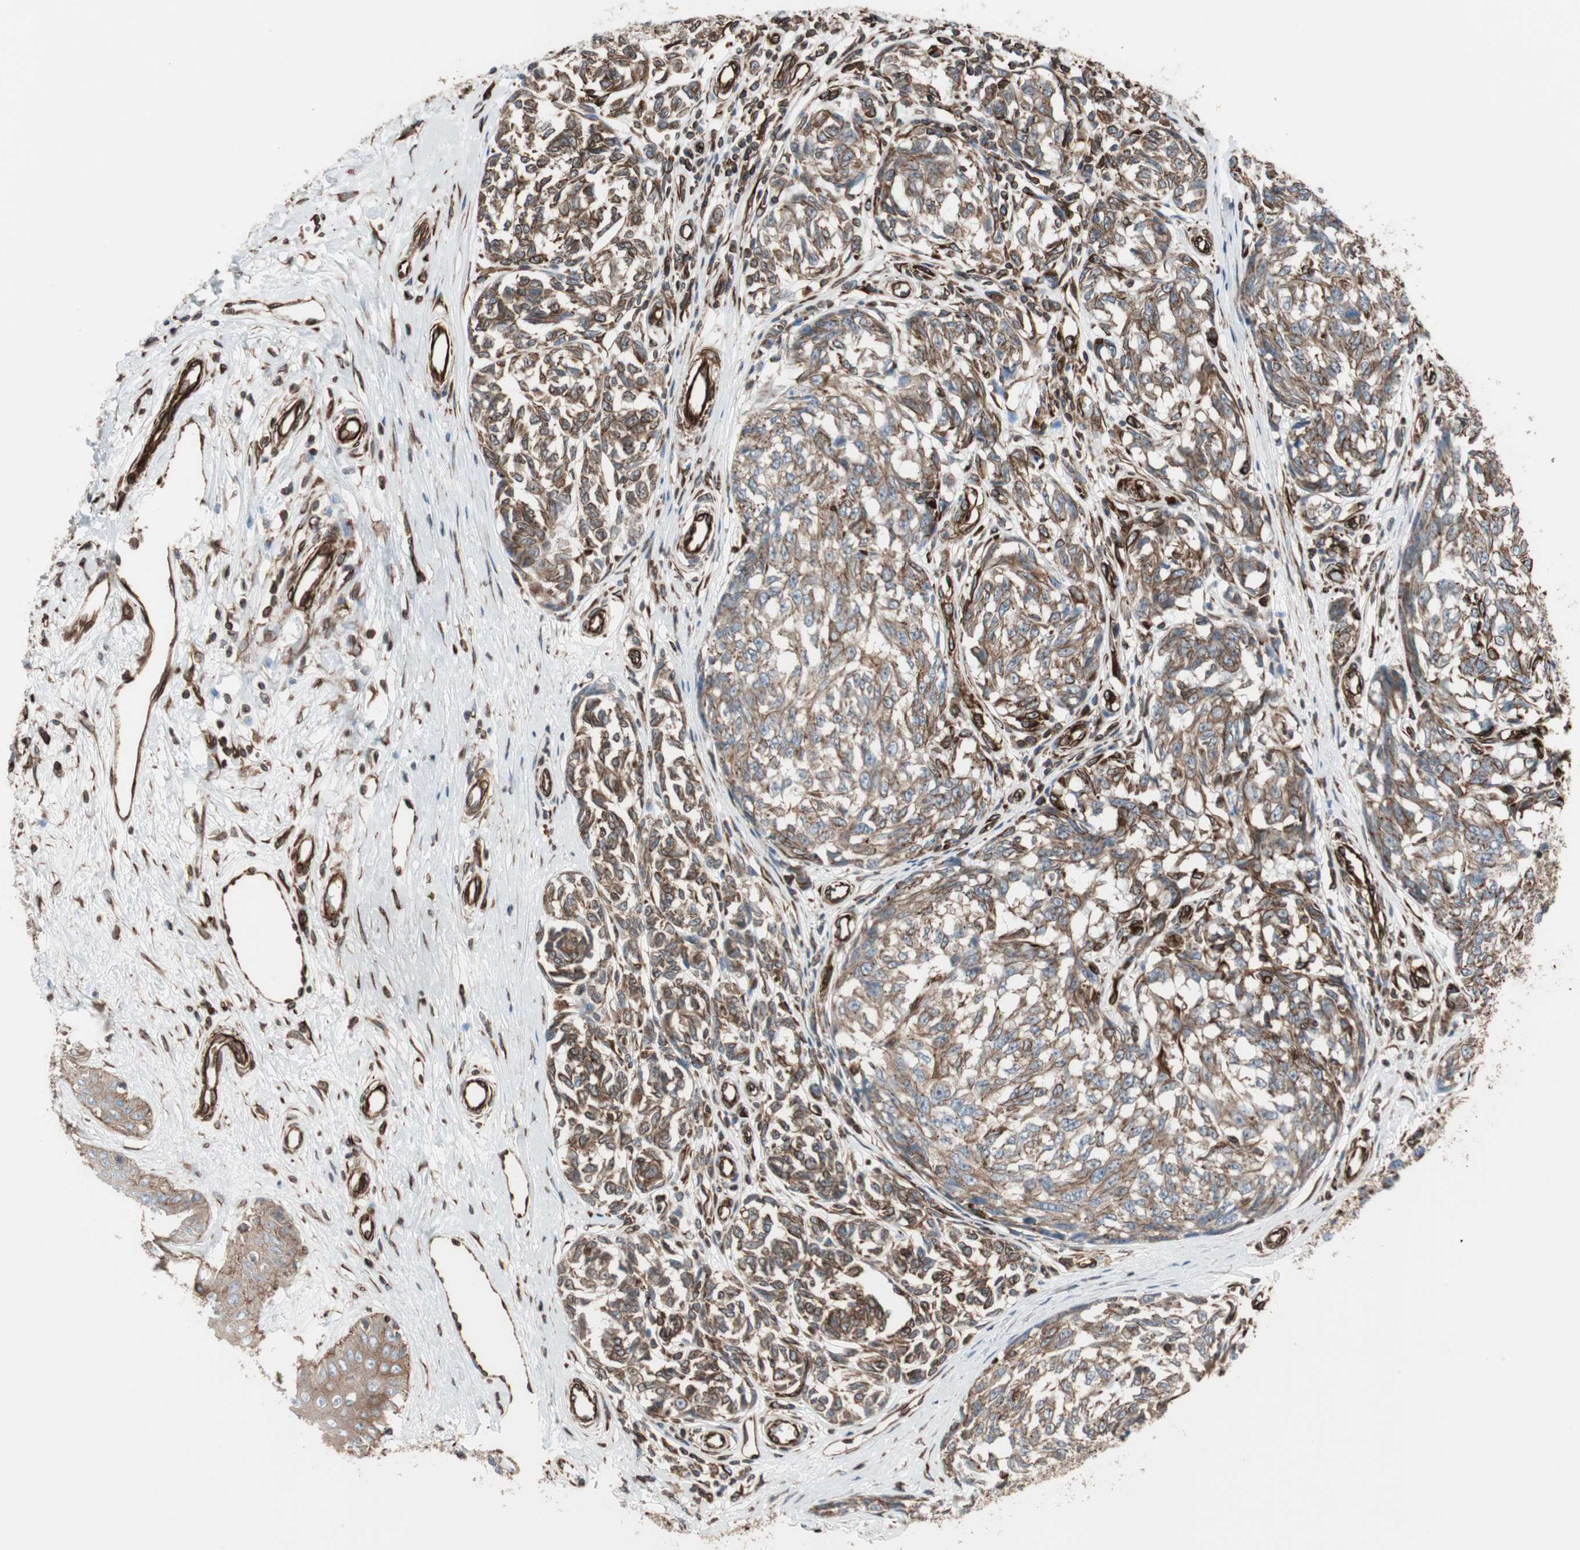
{"staining": {"intensity": "moderate", "quantity": ">75%", "location": "cytoplasmic/membranous"}, "tissue": "melanoma", "cell_type": "Tumor cells", "image_type": "cancer", "snomed": [{"axis": "morphology", "description": "Malignant melanoma, NOS"}, {"axis": "topography", "description": "Skin"}], "caption": "Immunohistochemistry (IHC) of human melanoma displays medium levels of moderate cytoplasmic/membranous staining in about >75% of tumor cells.", "gene": "TCTA", "patient": {"sex": "female", "age": 64}}